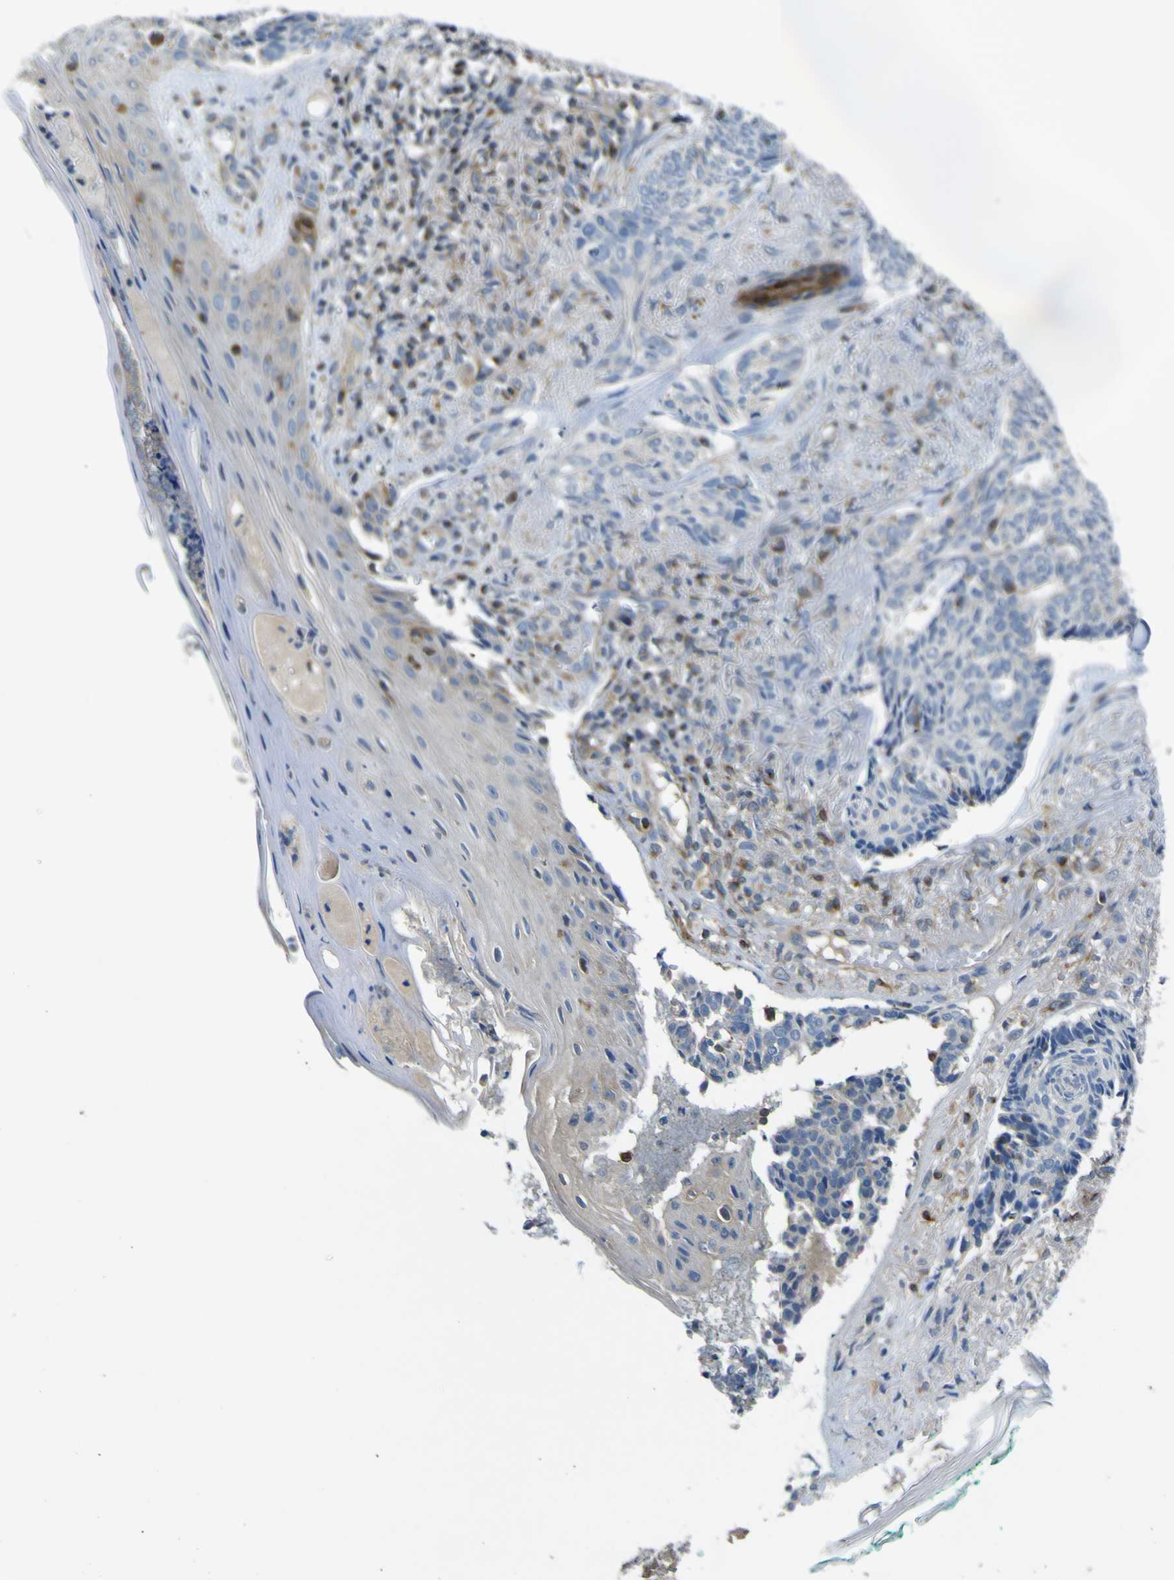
{"staining": {"intensity": "weak", "quantity": ">75%", "location": "cytoplasmic/membranous"}, "tissue": "skin cancer", "cell_type": "Tumor cells", "image_type": "cancer", "snomed": [{"axis": "morphology", "description": "Basal cell carcinoma"}, {"axis": "topography", "description": "Skin"}], "caption": "Brown immunohistochemical staining in human skin basal cell carcinoma demonstrates weak cytoplasmic/membranous expression in about >75% of tumor cells.", "gene": "EML2", "patient": {"sex": "male", "age": 43}}